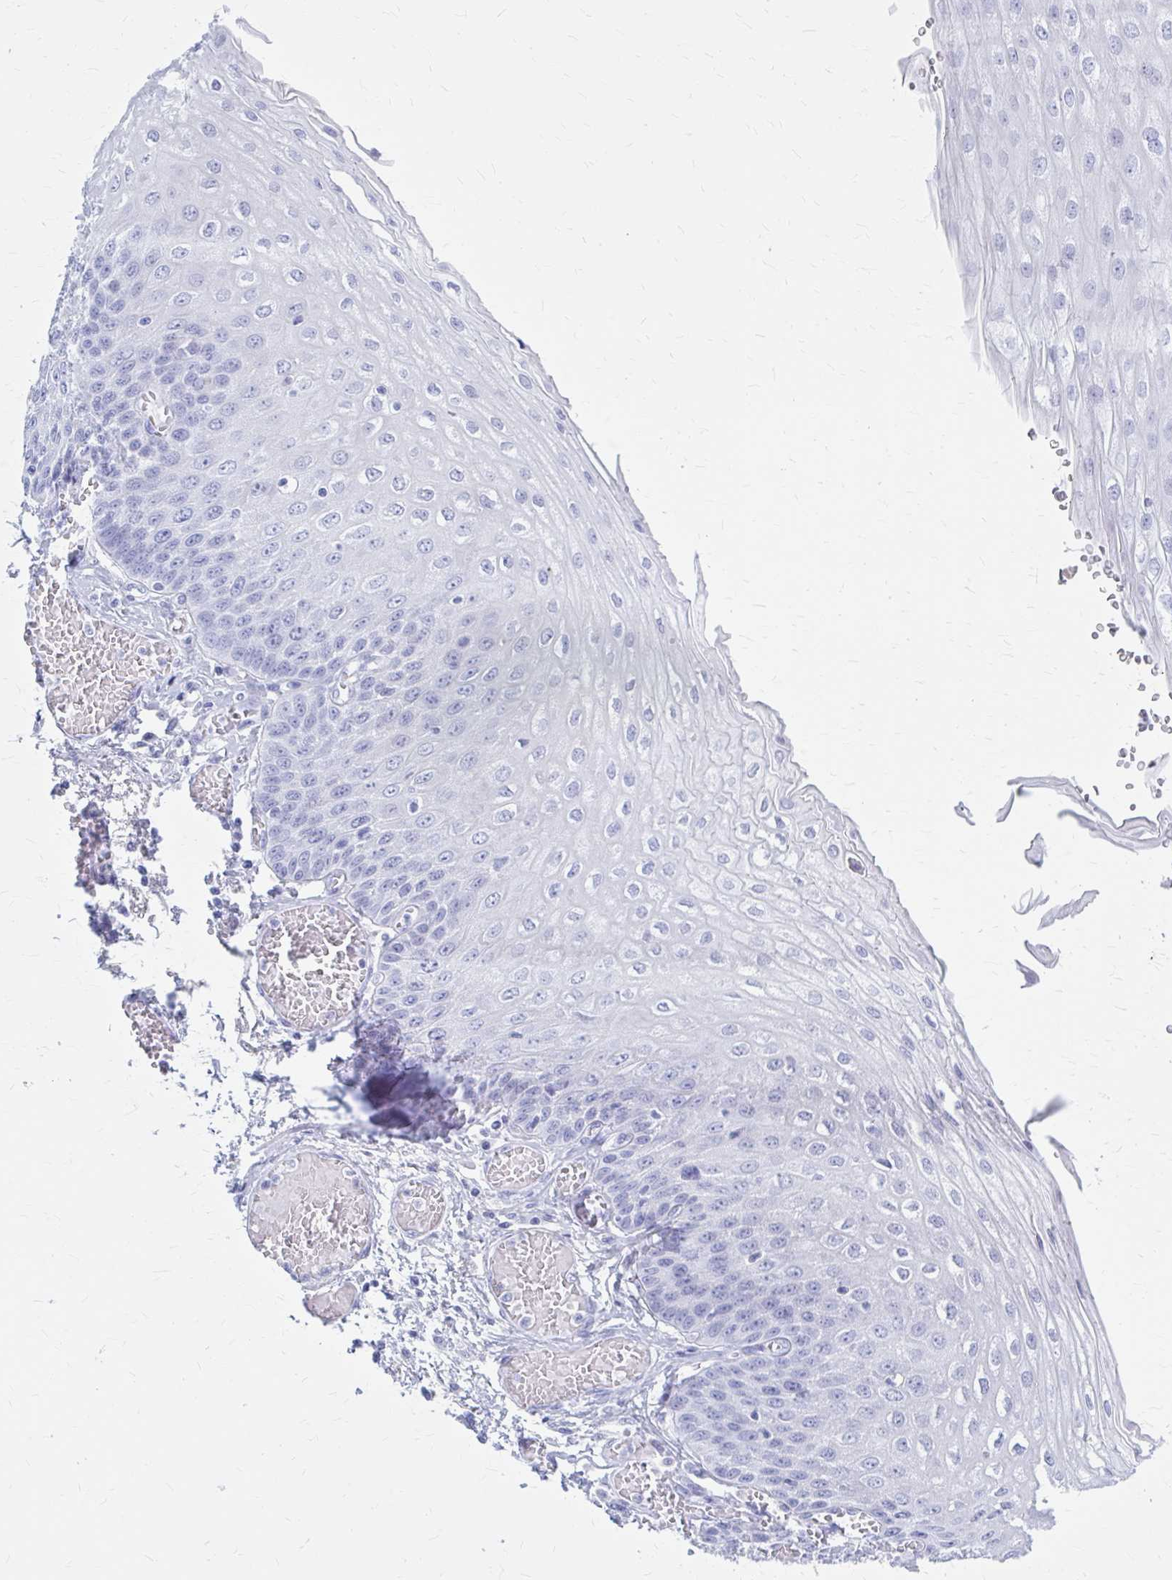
{"staining": {"intensity": "negative", "quantity": "none", "location": "none"}, "tissue": "esophagus", "cell_type": "Squamous epithelial cells", "image_type": "normal", "snomed": [{"axis": "morphology", "description": "Normal tissue, NOS"}, {"axis": "morphology", "description": "Adenocarcinoma, NOS"}, {"axis": "topography", "description": "Esophagus"}], "caption": "High magnification brightfield microscopy of normal esophagus stained with DAB (brown) and counterstained with hematoxylin (blue): squamous epithelial cells show no significant staining.", "gene": "KLHDC7A", "patient": {"sex": "male", "age": 81}}